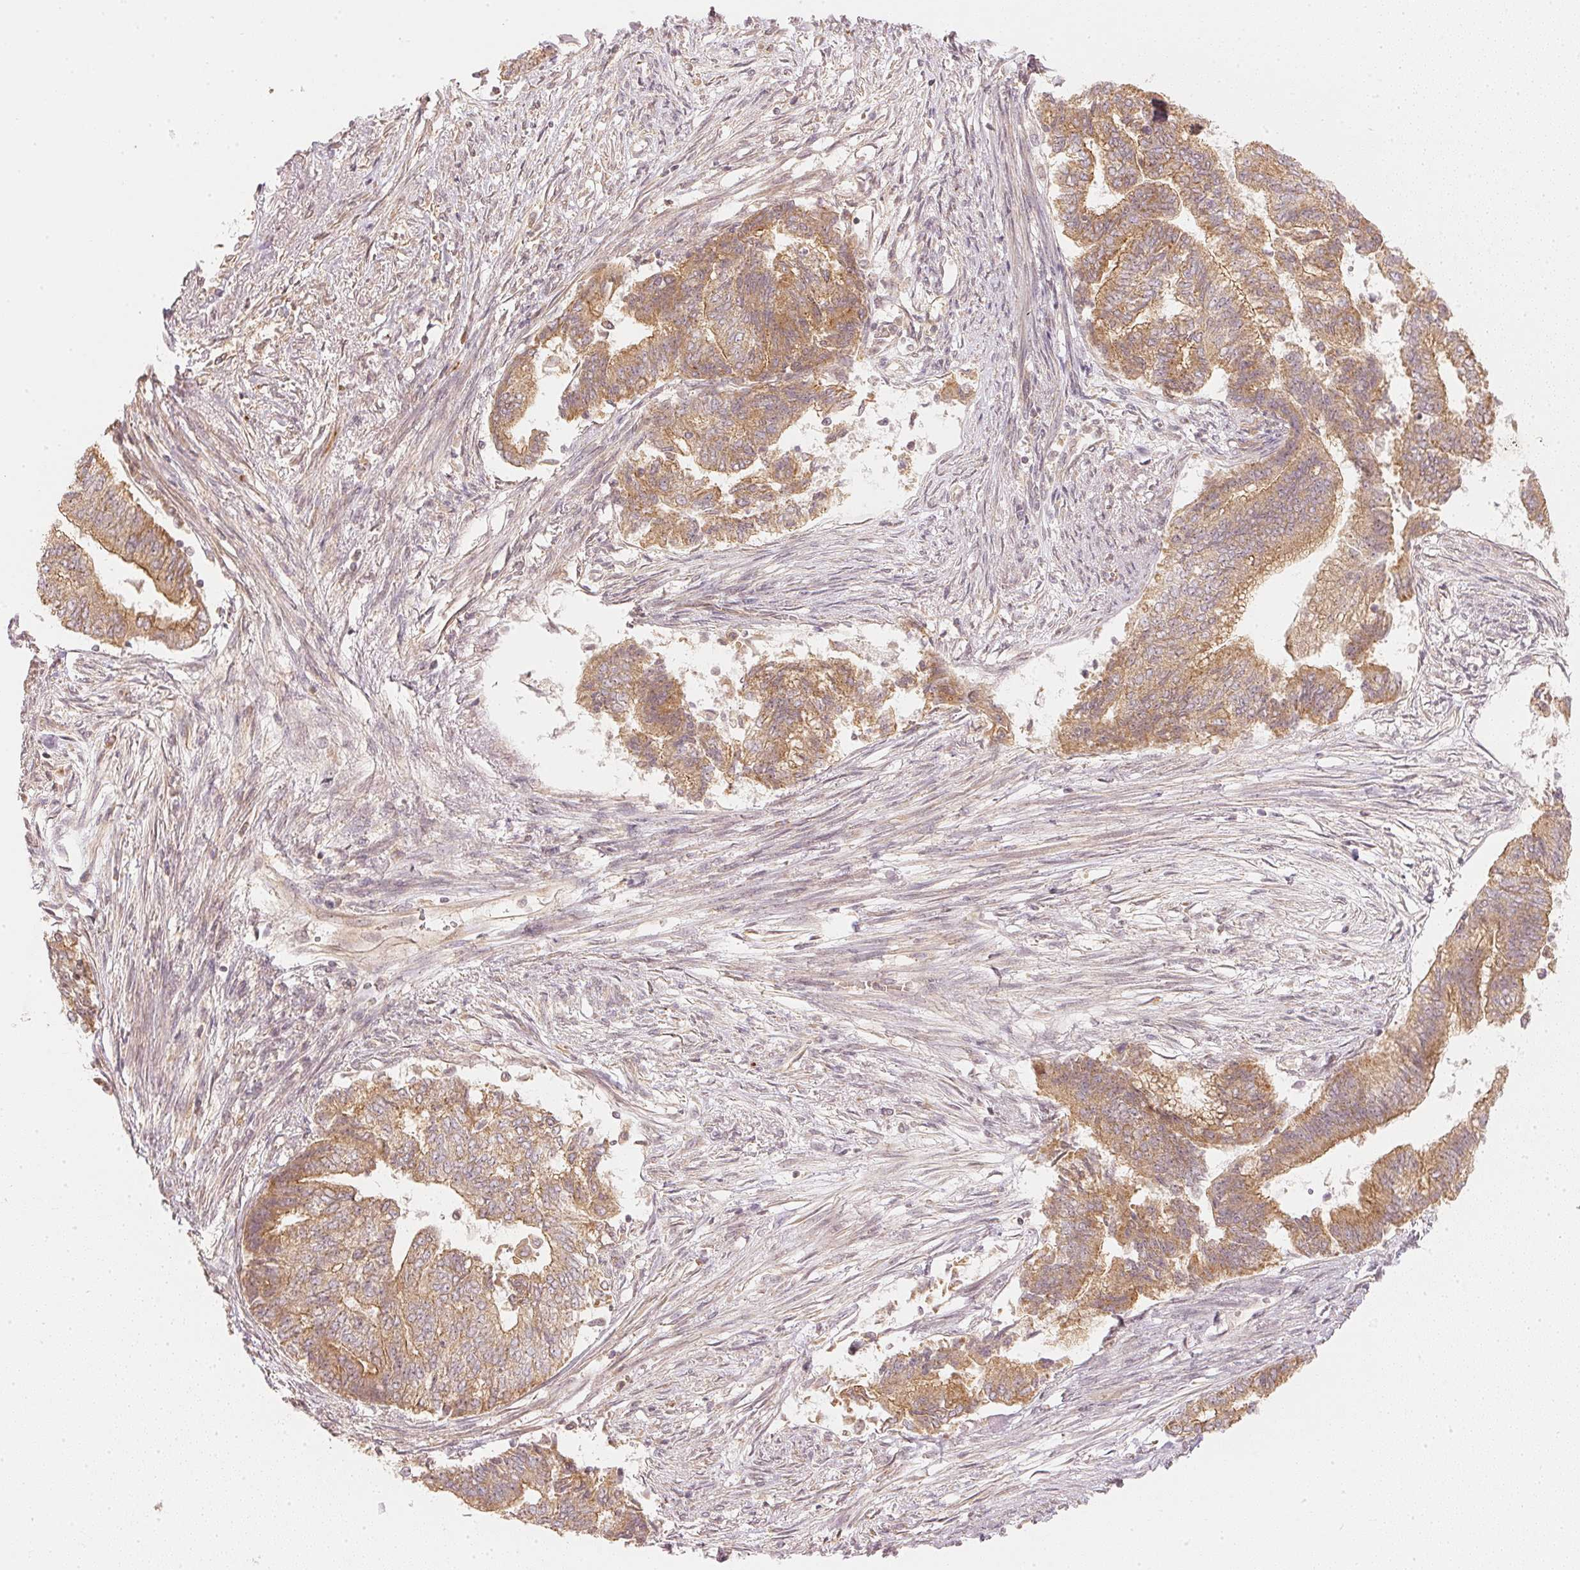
{"staining": {"intensity": "moderate", "quantity": "25%-75%", "location": "cytoplasmic/membranous"}, "tissue": "endometrial cancer", "cell_type": "Tumor cells", "image_type": "cancer", "snomed": [{"axis": "morphology", "description": "Adenocarcinoma, NOS"}, {"axis": "topography", "description": "Endometrium"}], "caption": "Immunohistochemical staining of adenocarcinoma (endometrial) reveals moderate cytoplasmic/membranous protein positivity in about 25%-75% of tumor cells. Using DAB (brown) and hematoxylin (blue) stains, captured at high magnification using brightfield microscopy.", "gene": "WDR54", "patient": {"sex": "female", "age": 65}}